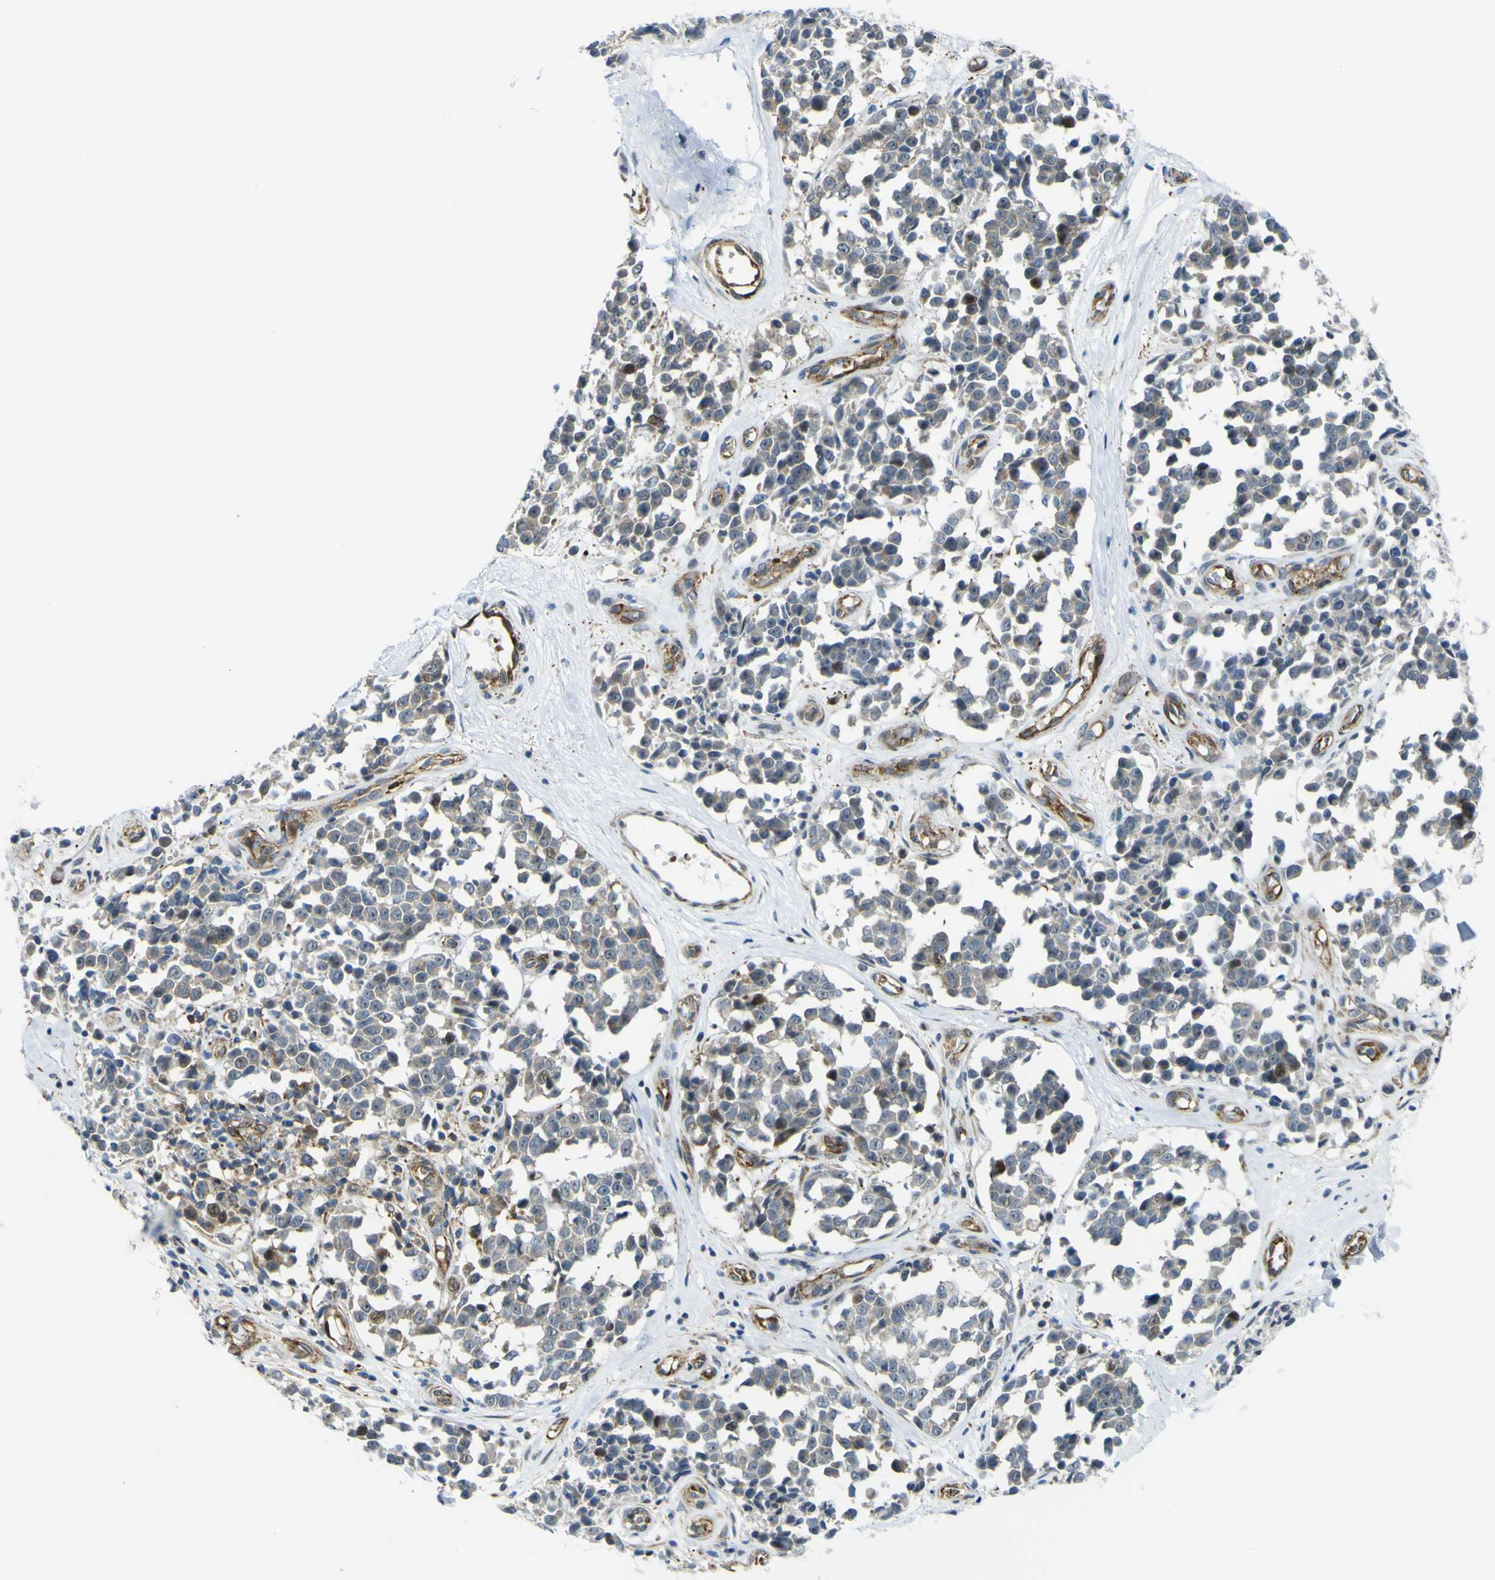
{"staining": {"intensity": "moderate", "quantity": "25%-75%", "location": "cytoplasmic/membranous"}, "tissue": "melanoma", "cell_type": "Tumor cells", "image_type": "cancer", "snomed": [{"axis": "morphology", "description": "Malignant melanoma, NOS"}, {"axis": "topography", "description": "Skin"}], "caption": "The image displays staining of melanoma, revealing moderate cytoplasmic/membranous protein expression (brown color) within tumor cells.", "gene": "KDM7A", "patient": {"sex": "female", "age": 64}}